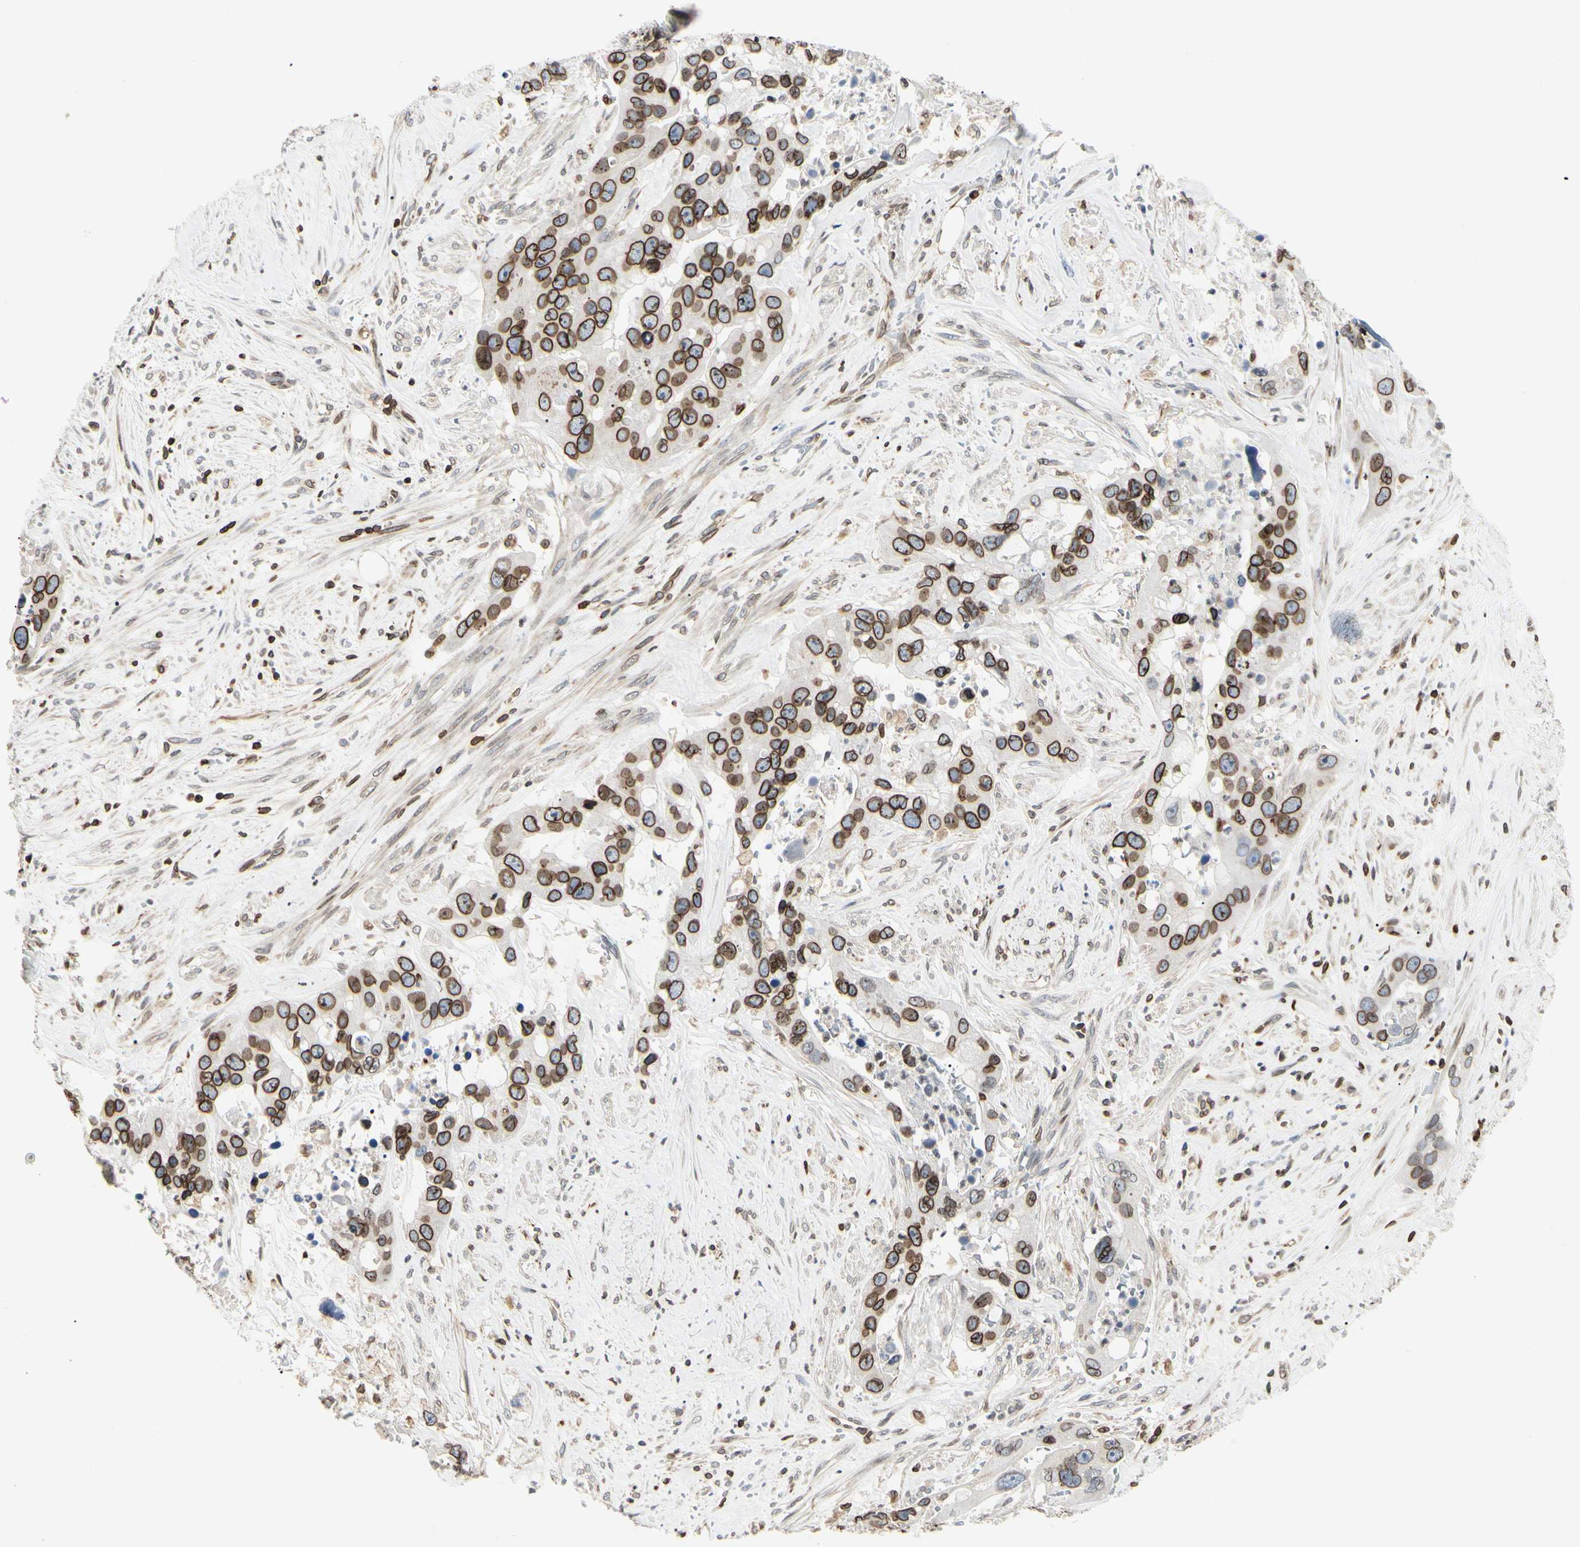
{"staining": {"intensity": "strong", "quantity": ">75%", "location": "cytoplasmic/membranous,nuclear"}, "tissue": "liver cancer", "cell_type": "Tumor cells", "image_type": "cancer", "snomed": [{"axis": "morphology", "description": "Cholangiocarcinoma"}, {"axis": "topography", "description": "Liver"}], "caption": "Human cholangiocarcinoma (liver) stained for a protein (brown) reveals strong cytoplasmic/membranous and nuclear positive positivity in about >75% of tumor cells.", "gene": "TMPO", "patient": {"sex": "female", "age": 65}}